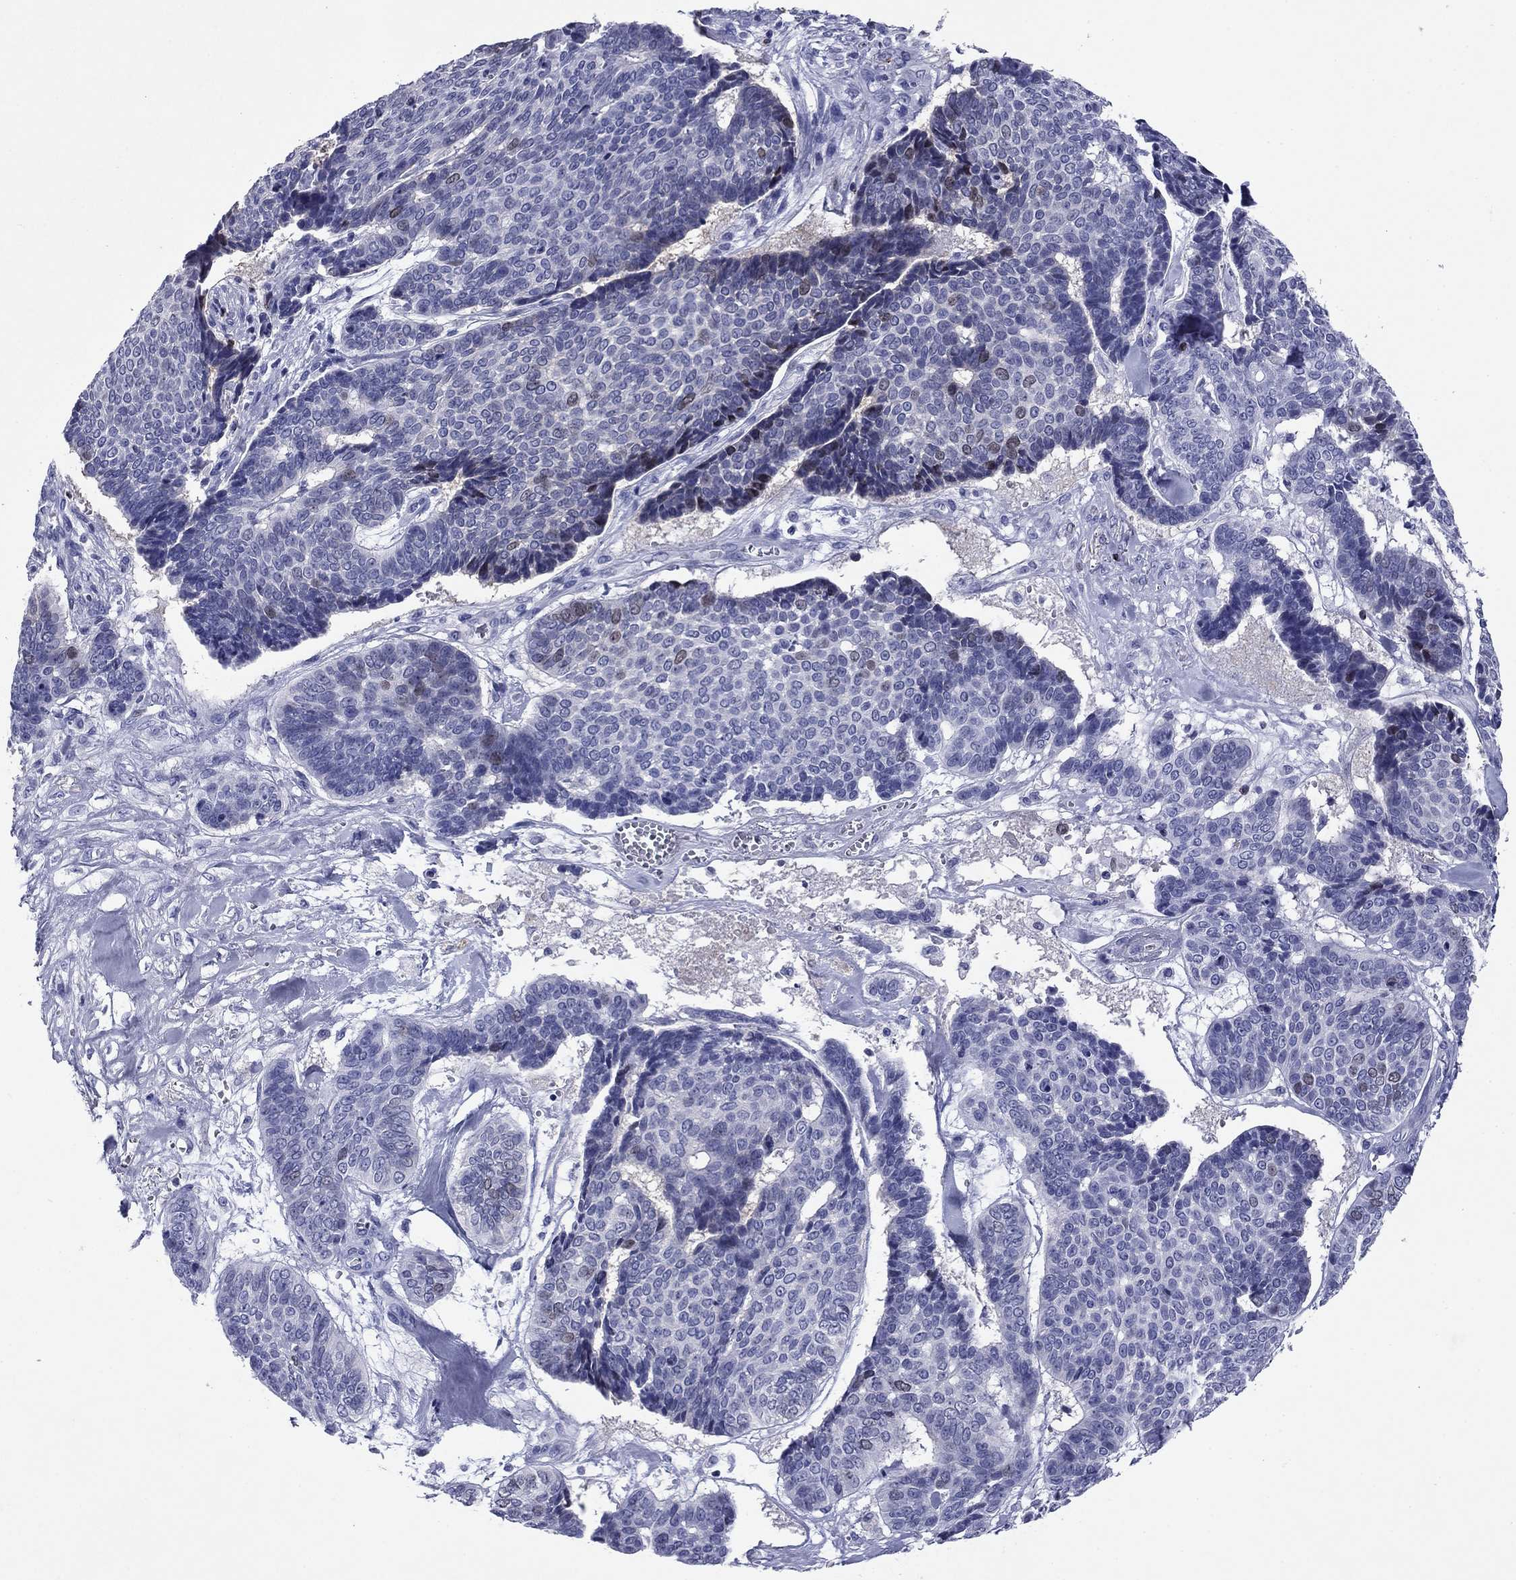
{"staining": {"intensity": "weak", "quantity": "<25%", "location": "nuclear"}, "tissue": "skin cancer", "cell_type": "Tumor cells", "image_type": "cancer", "snomed": [{"axis": "morphology", "description": "Basal cell carcinoma"}, {"axis": "topography", "description": "Skin"}], "caption": "Protein analysis of skin cancer (basal cell carcinoma) exhibits no significant expression in tumor cells.", "gene": "GZMK", "patient": {"sex": "male", "age": 86}}